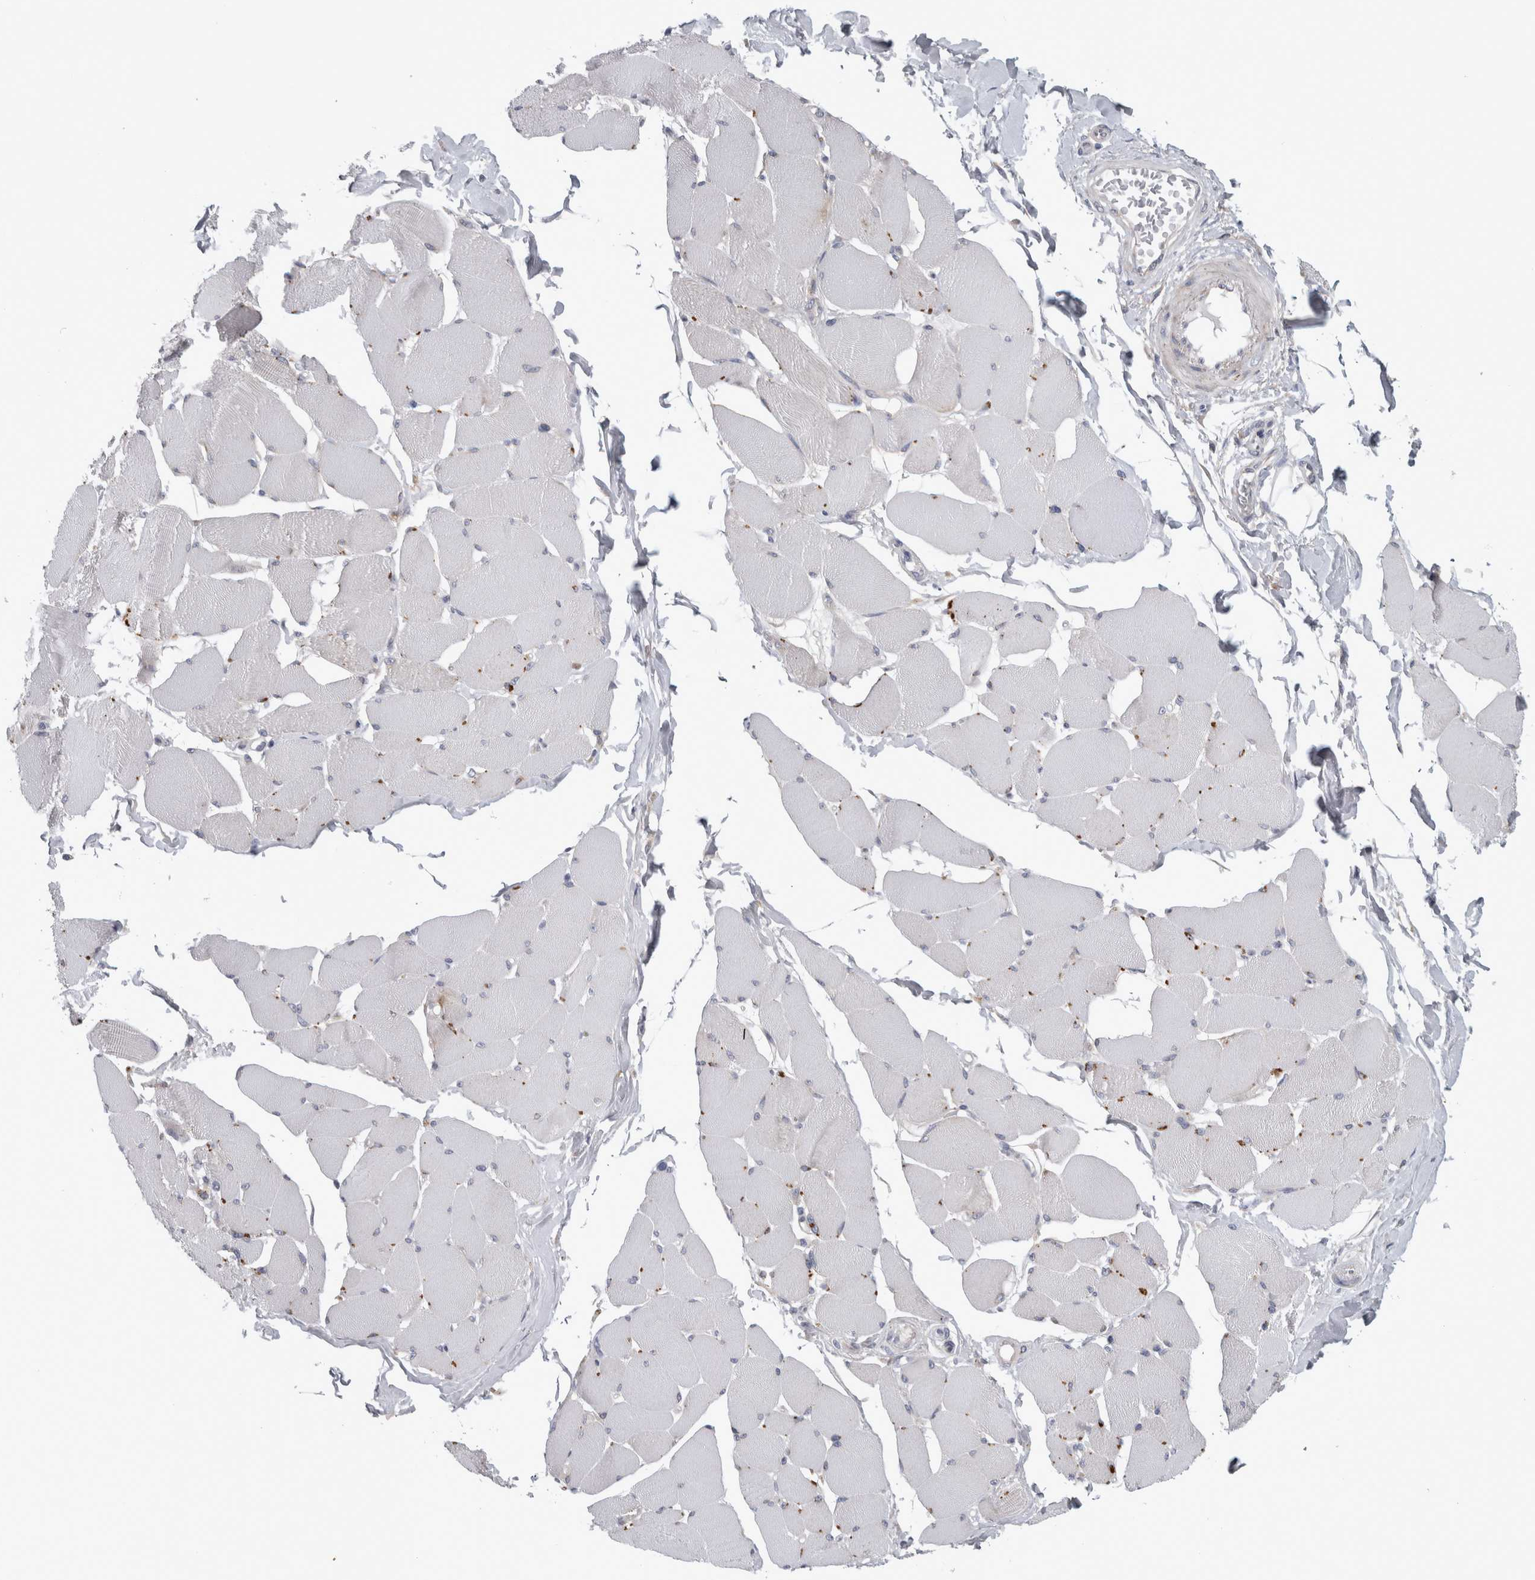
{"staining": {"intensity": "negative", "quantity": "none", "location": "none"}, "tissue": "skeletal muscle", "cell_type": "Myocytes", "image_type": "normal", "snomed": [{"axis": "morphology", "description": "Normal tissue, NOS"}, {"axis": "topography", "description": "Skin"}, {"axis": "topography", "description": "Skeletal muscle"}], "caption": "Protein analysis of normal skeletal muscle reveals no significant positivity in myocytes. Brightfield microscopy of IHC stained with DAB (brown) and hematoxylin (blue), captured at high magnification.", "gene": "ATXN2", "patient": {"sex": "male", "age": 83}}